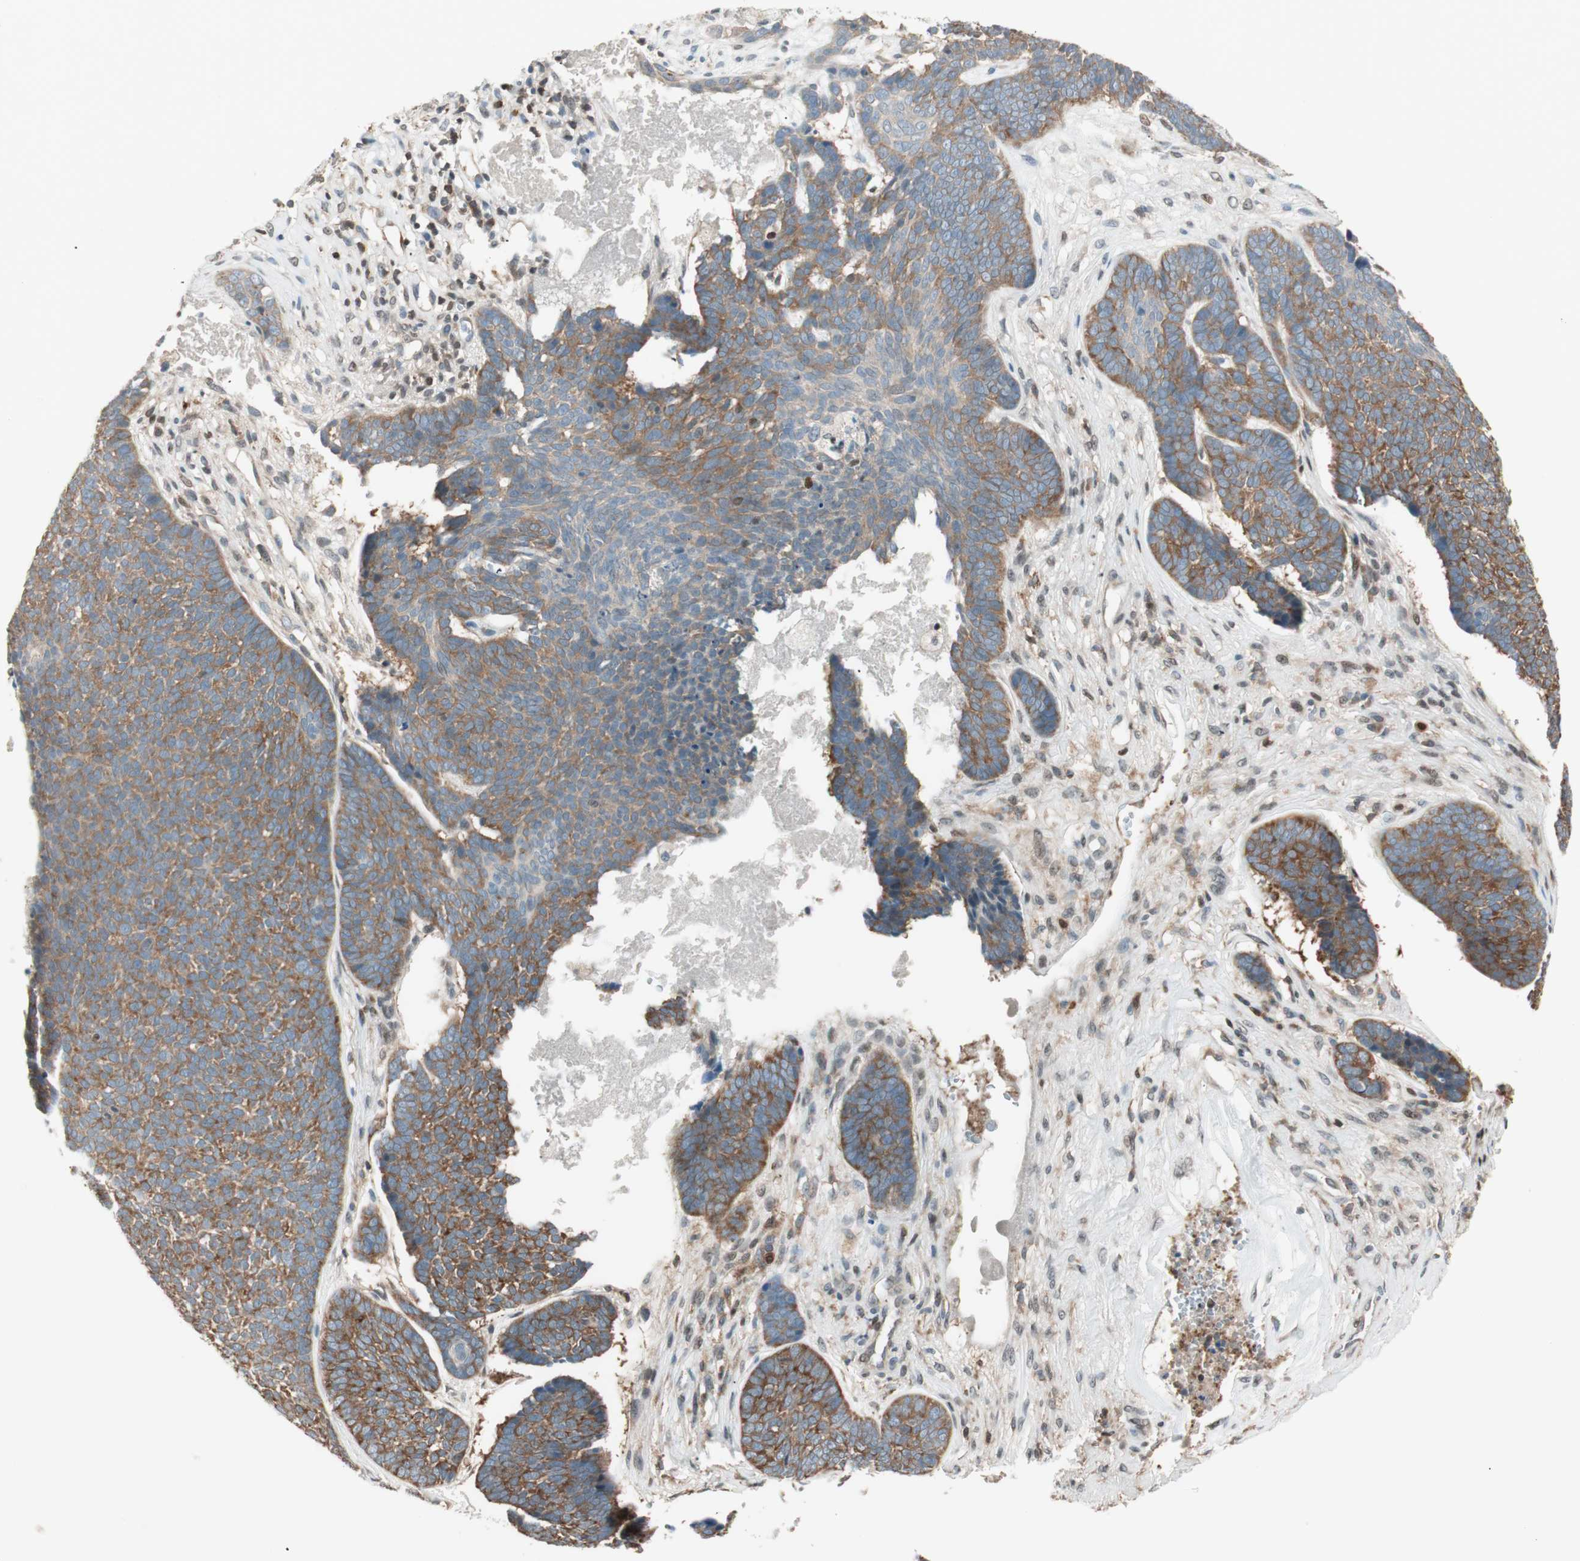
{"staining": {"intensity": "strong", "quantity": ">75%", "location": "cytoplasmic/membranous"}, "tissue": "skin cancer", "cell_type": "Tumor cells", "image_type": "cancer", "snomed": [{"axis": "morphology", "description": "Basal cell carcinoma"}, {"axis": "topography", "description": "Skin"}], "caption": "Protein expression by immunohistochemistry displays strong cytoplasmic/membranous staining in approximately >75% of tumor cells in skin cancer. (DAB (3,3'-diaminobenzidine) IHC, brown staining for protein, blue staining for nuclei).", "gene": "BIN1", "patient": {"sex": "male", "age": 84}}